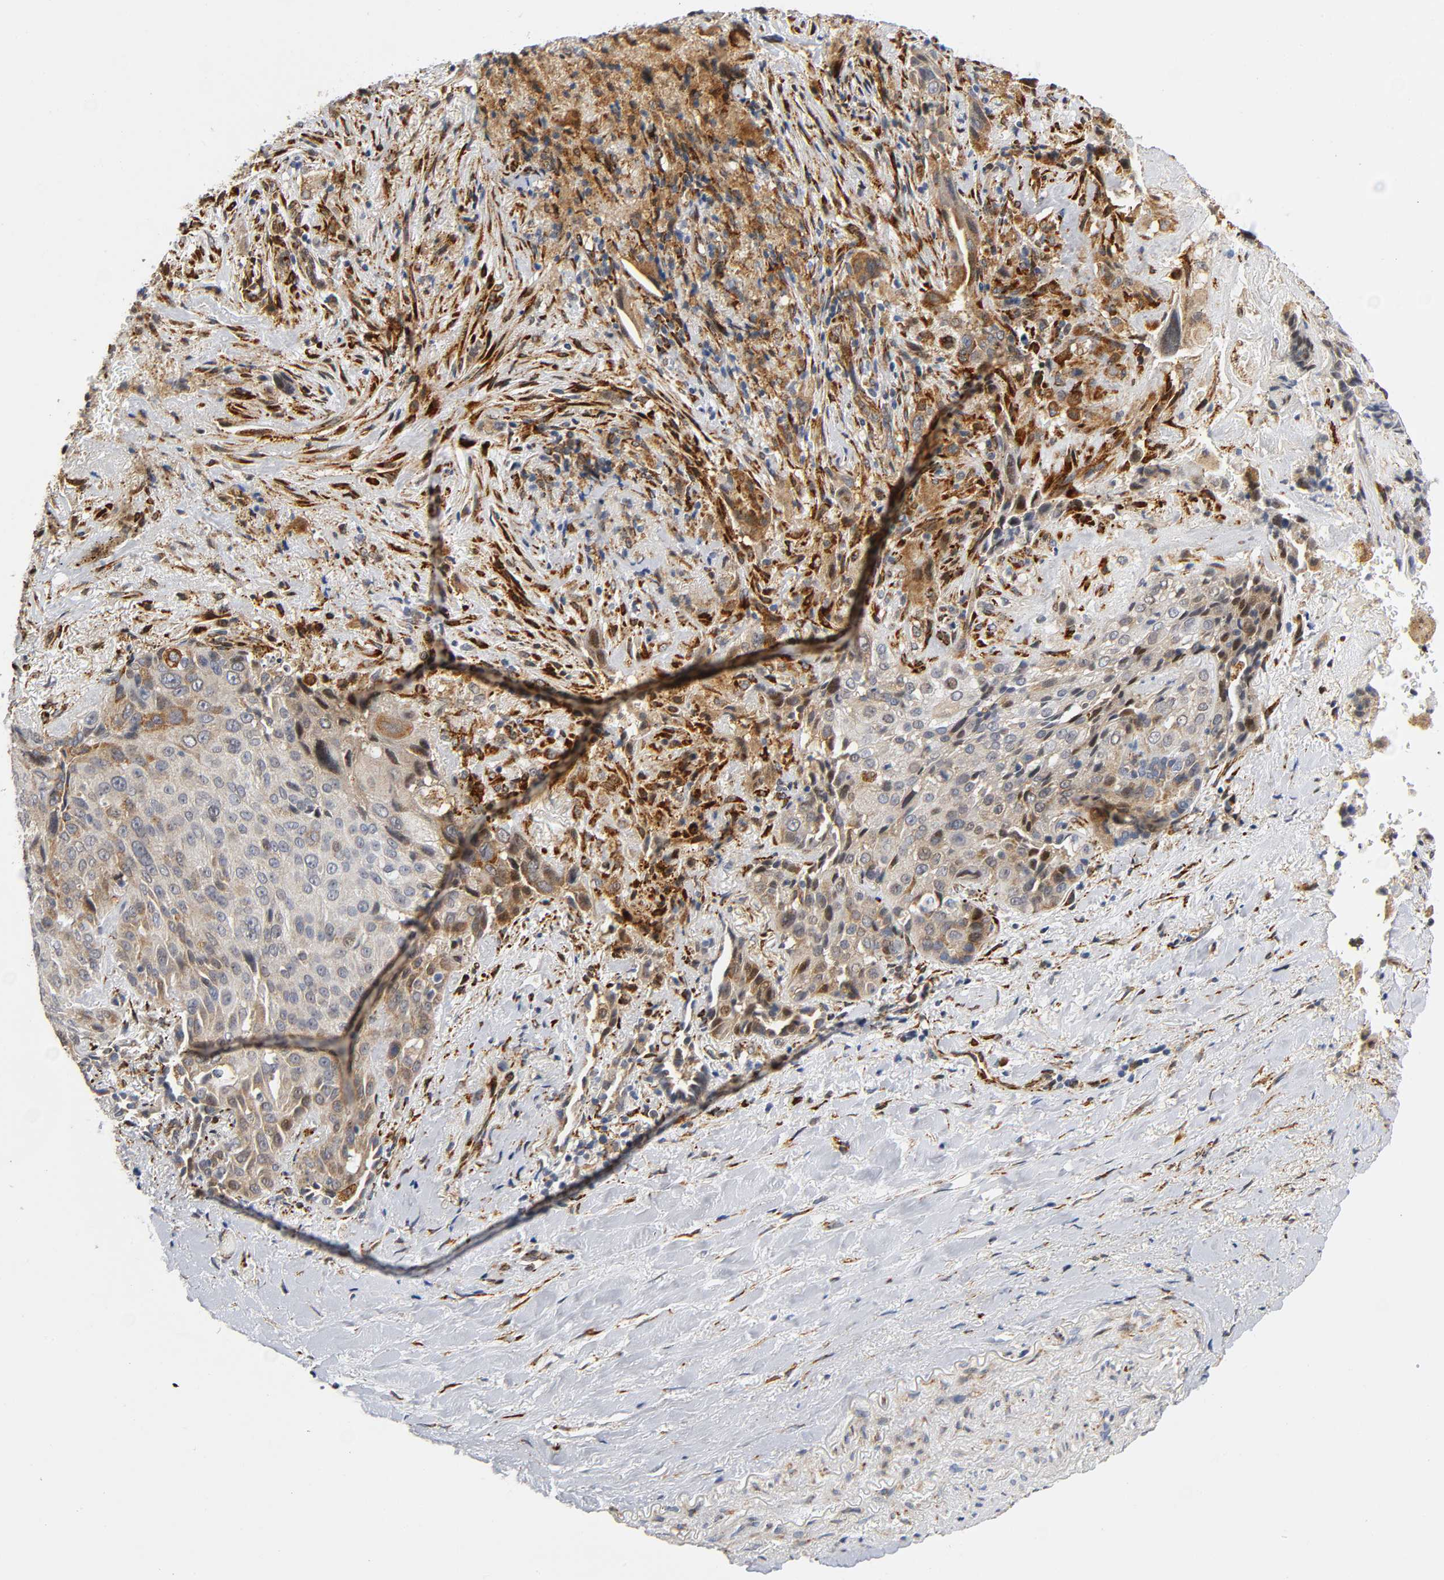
{"staining": {"intensity": "moderate", "quantity": ">75%", "location": "cytoplasmic/membranous"}, "tissue": "lung cancer", "cell_type": "Tumor cells", "image_type": "cancer", "snomed": [{"axis": "morphology", "description": "Squamous cell carcinoma, NOS"}, {"axis": "topography", "description": "Lung"}], "caption": "Immunohistochemical staining of human squamous cell carcinoma (lung) displays medium levels of moderate cytoplasmic/membranous protein expression in approximately >75% of tumor cells.", "gene": "SOS2", "patient": {"sex": "male", "age": 54}}